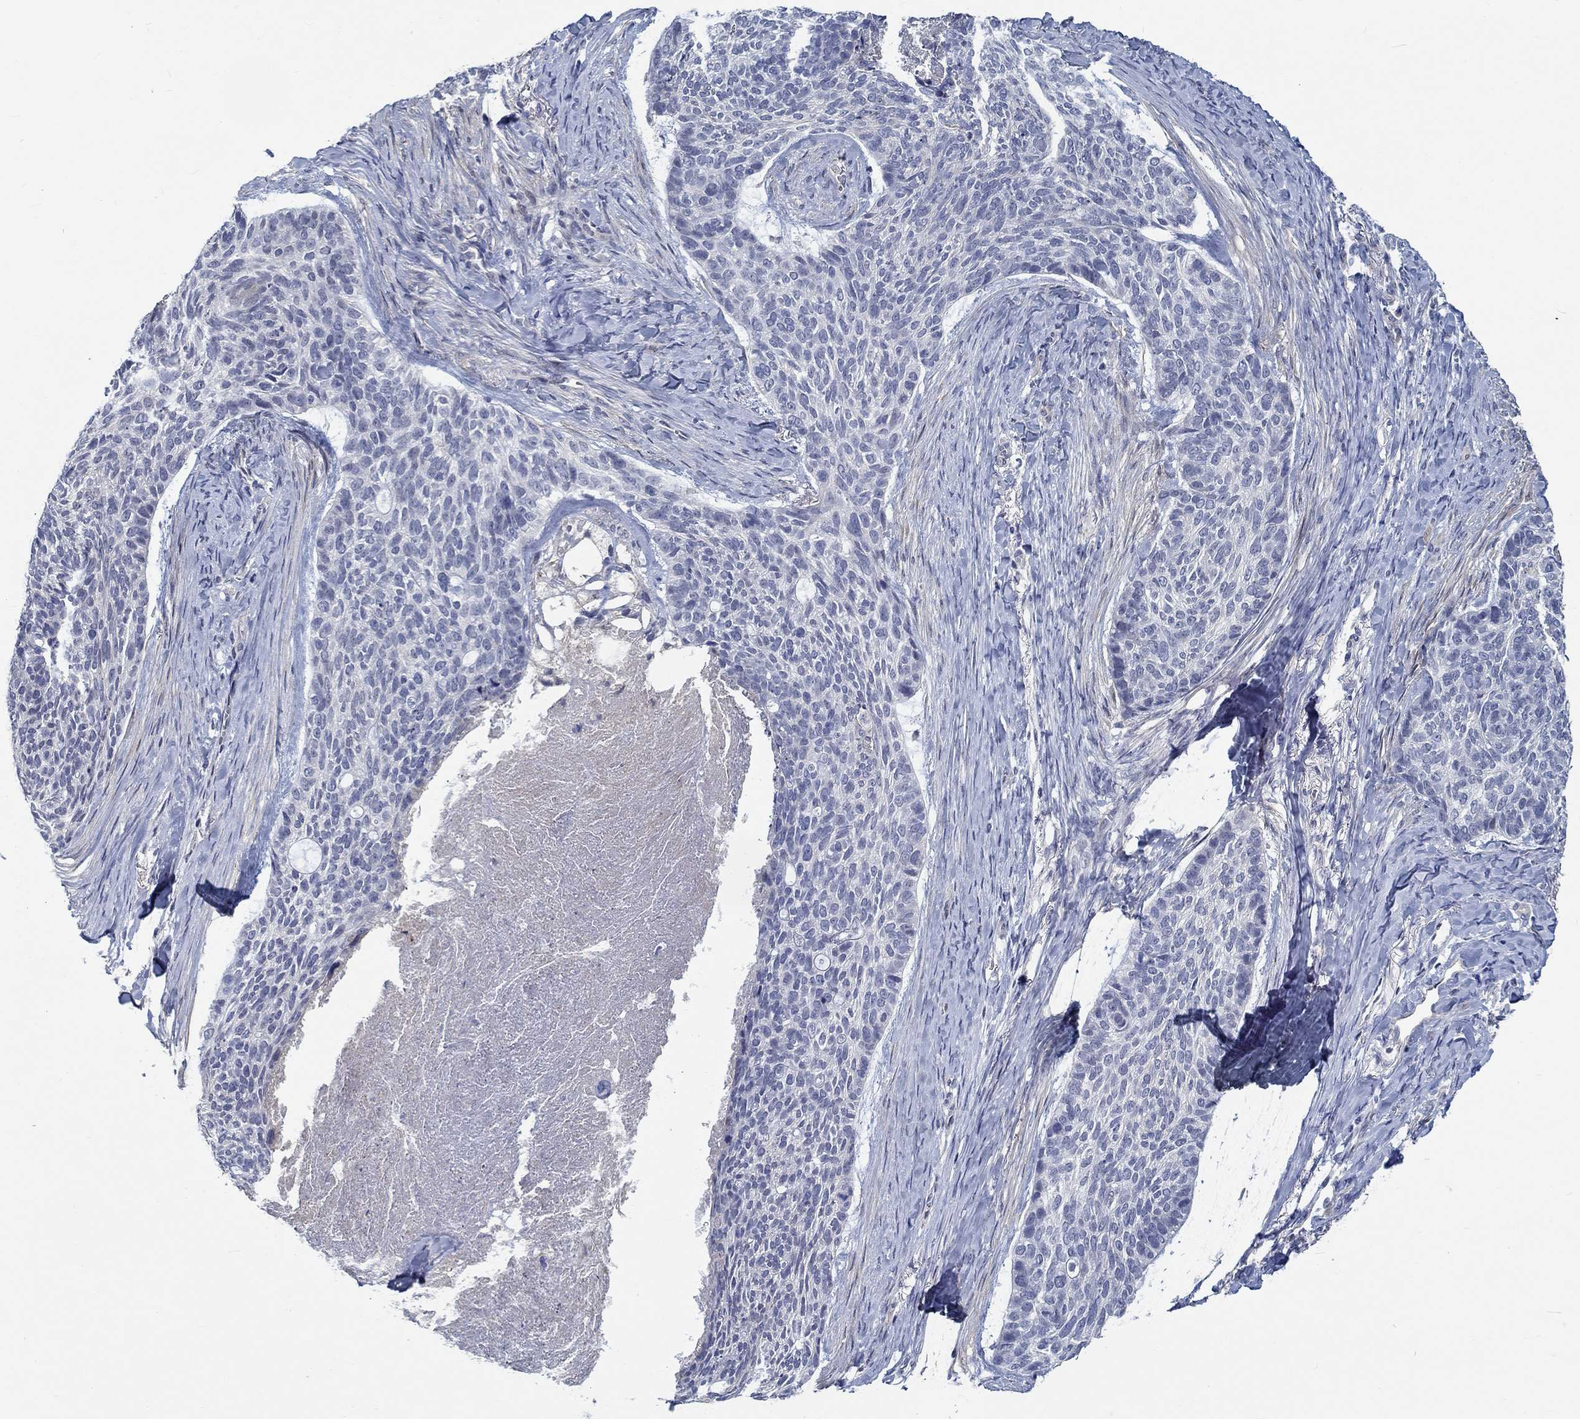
{"staining": {"intensity": "negative", "quantity": "none", "location": "none"}, "tissue": "skin cancer", "cell_type": "Tumor cells", "image_type": "cancer", "snomed": [{"axis": "morphology", "description": "Basal cell carcinoma"}, {"axis": "topography", "description": "Skin"}], "caption": "High power microscopy image of an IHC image of skin basal cell carcinoma, revealing no significant positivity in tumor cells.", "gene": "MYBPC1", "patient": {"sex": "female", "age": 69}}